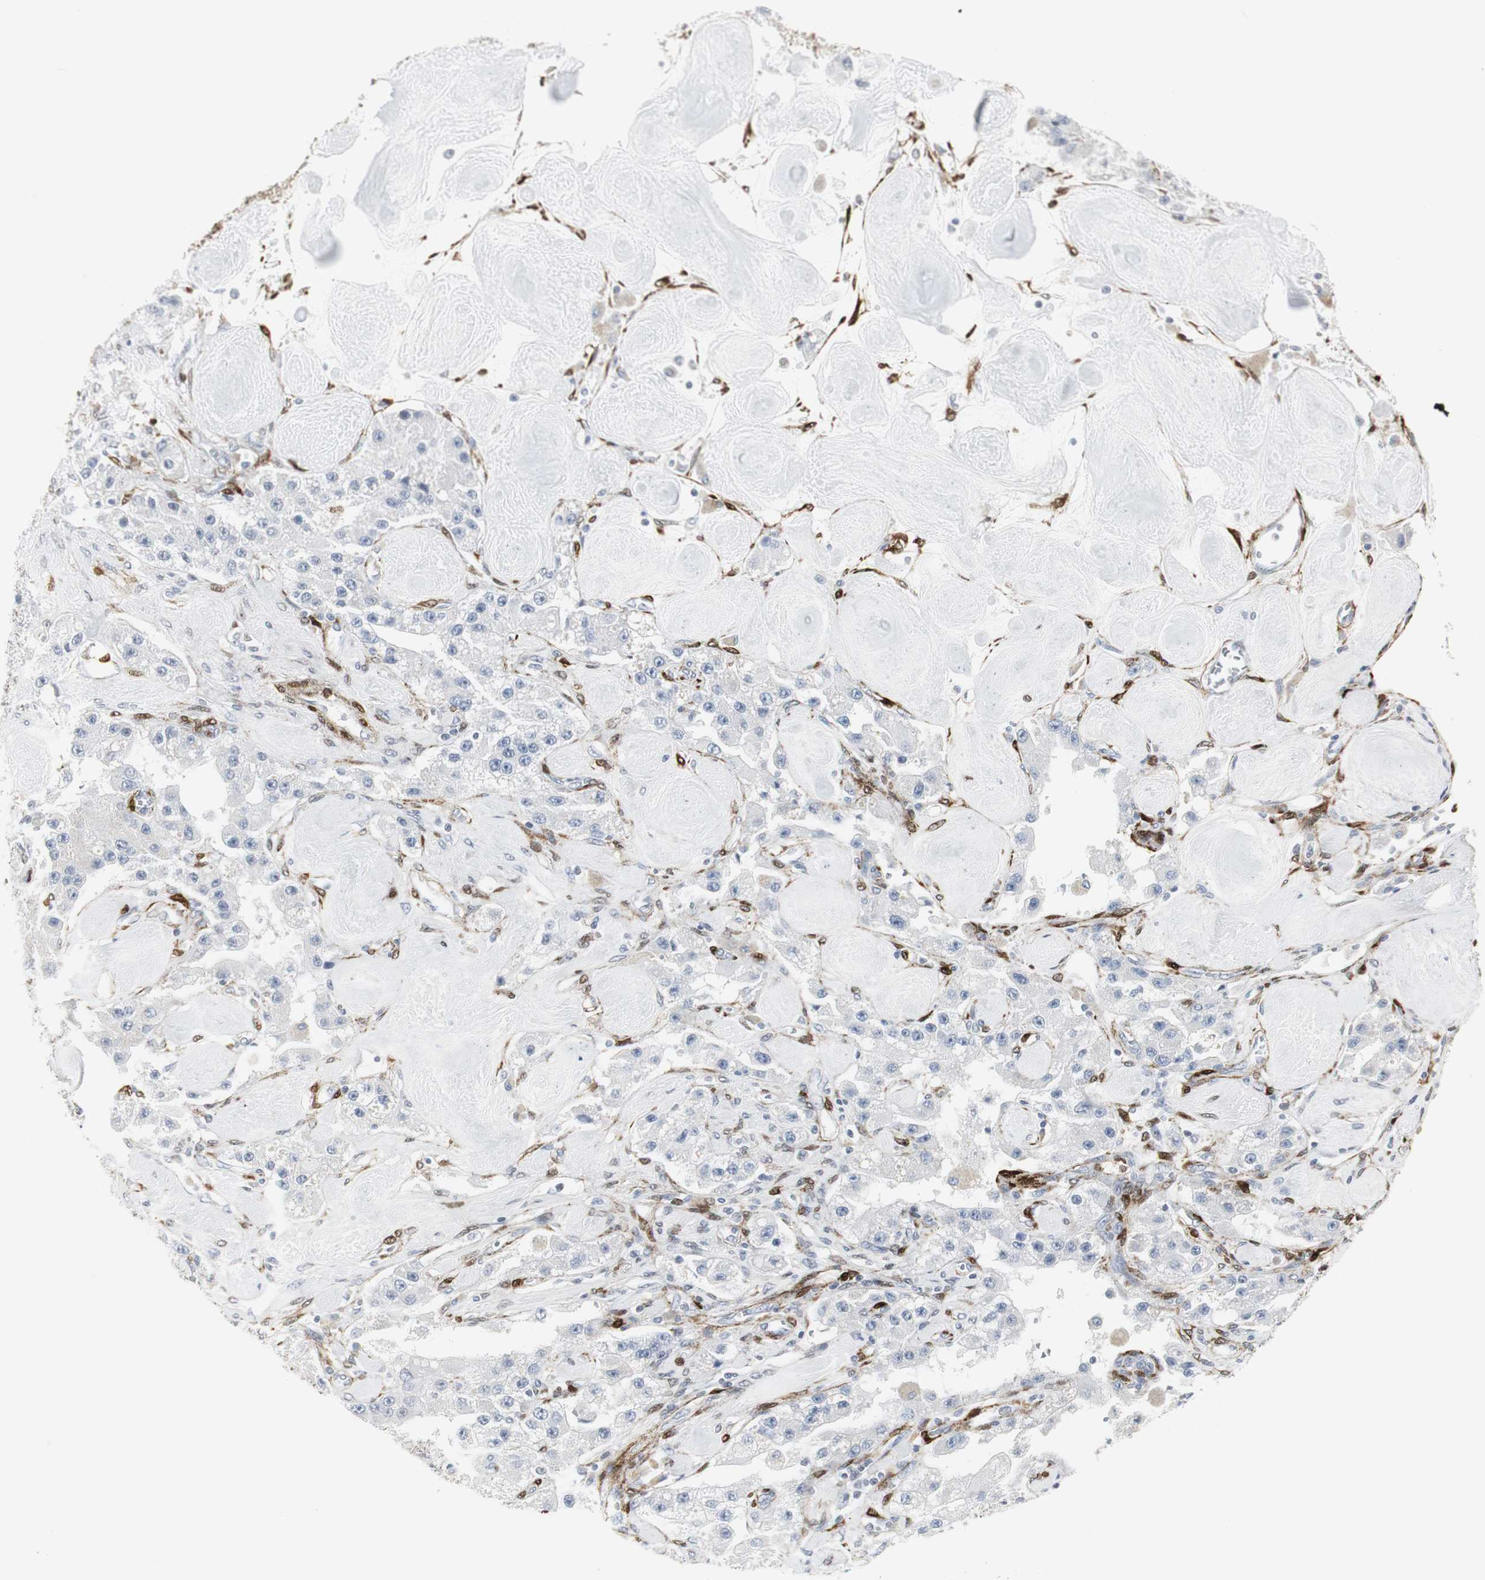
{"staining": {"intensity": "negative", "quantity": "none", "location": "none"}, "tissue": "carcinoid", "cell_type": "Tumor cells", "image_type": "cancer", "snomed": [{"axis": "morphology", "description": "Carcinoid, malignant, NOS"}, {"axis": "topography", "description": "Pancreas"}], "caption": "Immunohistochemistry (IHC) photomicrograph of human malignant carcinoid stained for a protein (brown), which displays no positivity in tumor cells.", "gene": "PPP1R14A", "patient": {"sex": "male", "age": 41}}